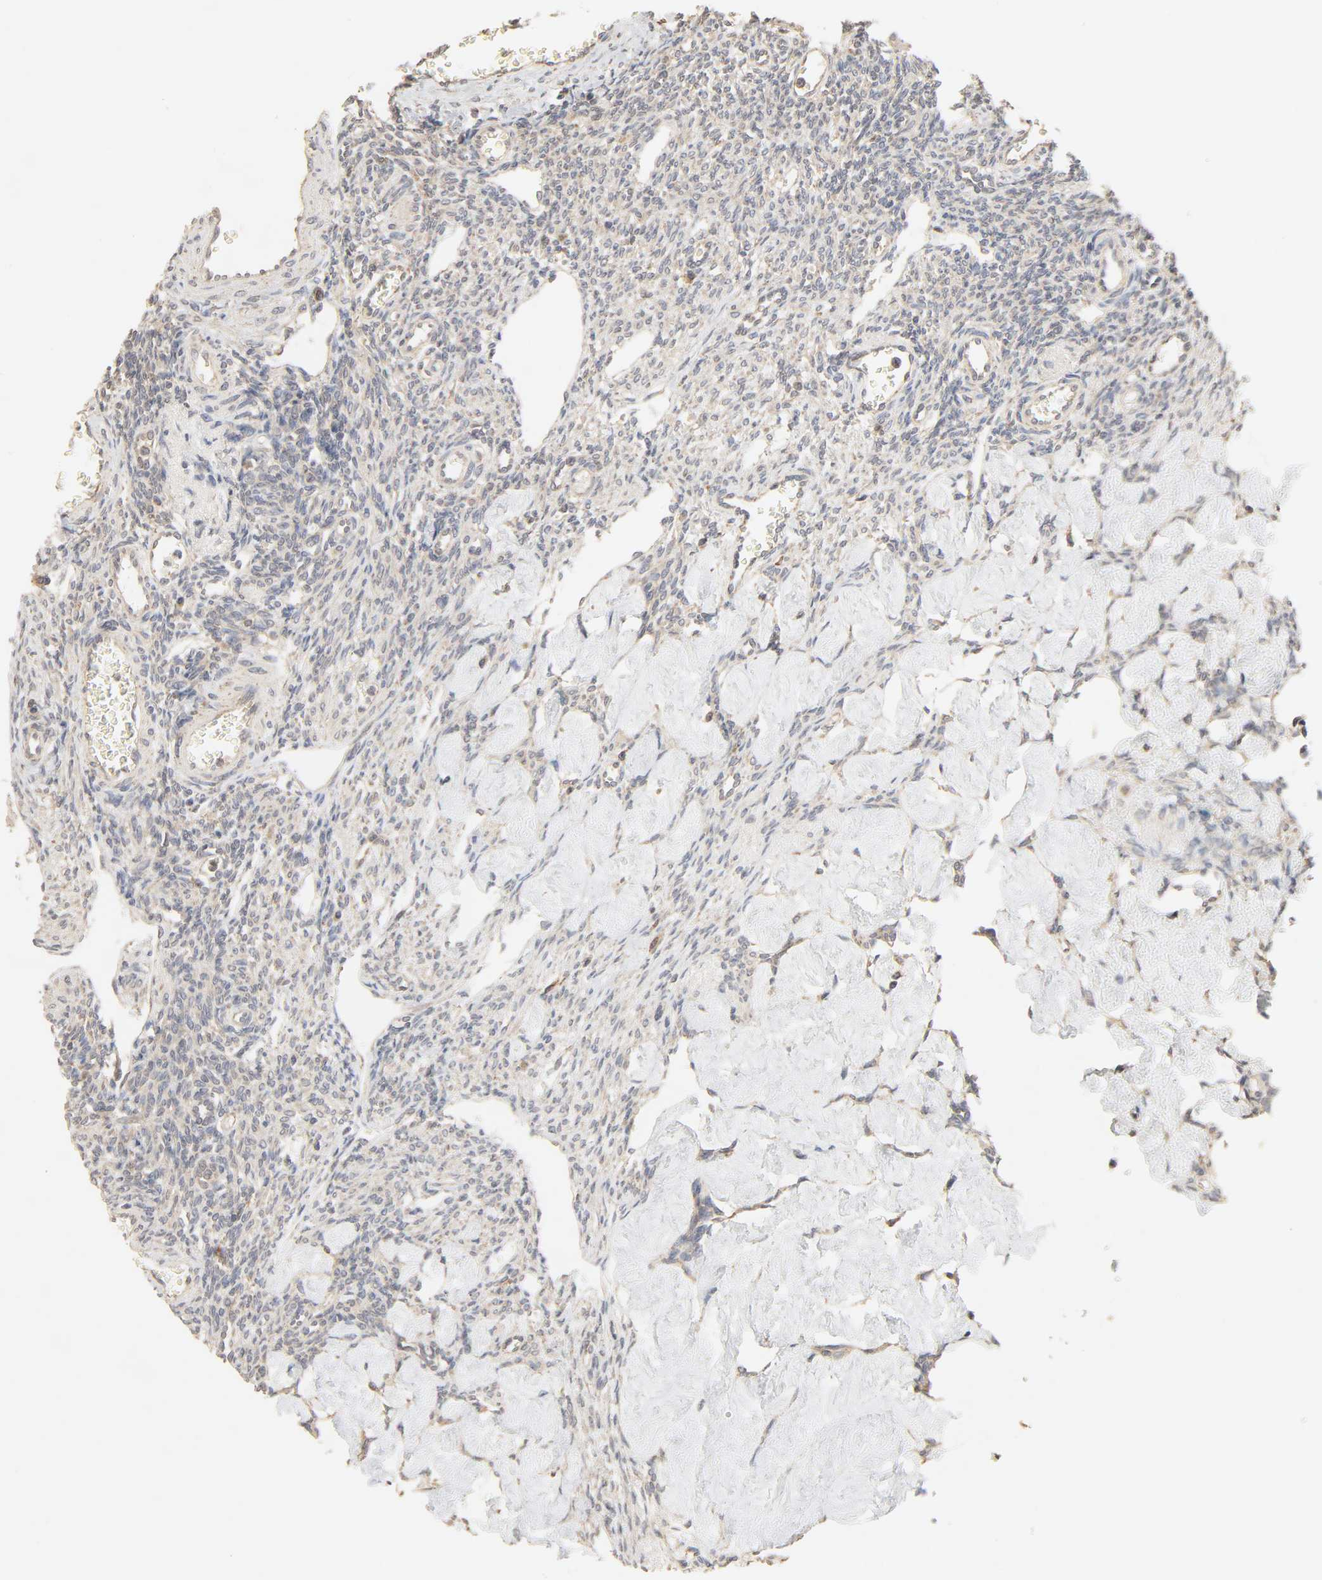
{"staining": {"intensity": "weak", "quantity": "25%-75%", "location": "cytoplasmic/membranous"}, "tissue": "ovary", "cell_type": "Ovarian stroma cells", "image_type": "normal", "snomed": [{"axis": "morphology", "description": "Normal tissue, NOS"}, {"axis": "topography", "description": "Ovary"}], "caption": "This image demonstrates immunohistochemistry staining of unremarkable ovary, with low weak cytoplasmic/membranous staining in approximately 25%-75% of ovarian stroma cells.", "gene": "CLEC4E", "patient": {"sex": "female", "age": 33}}